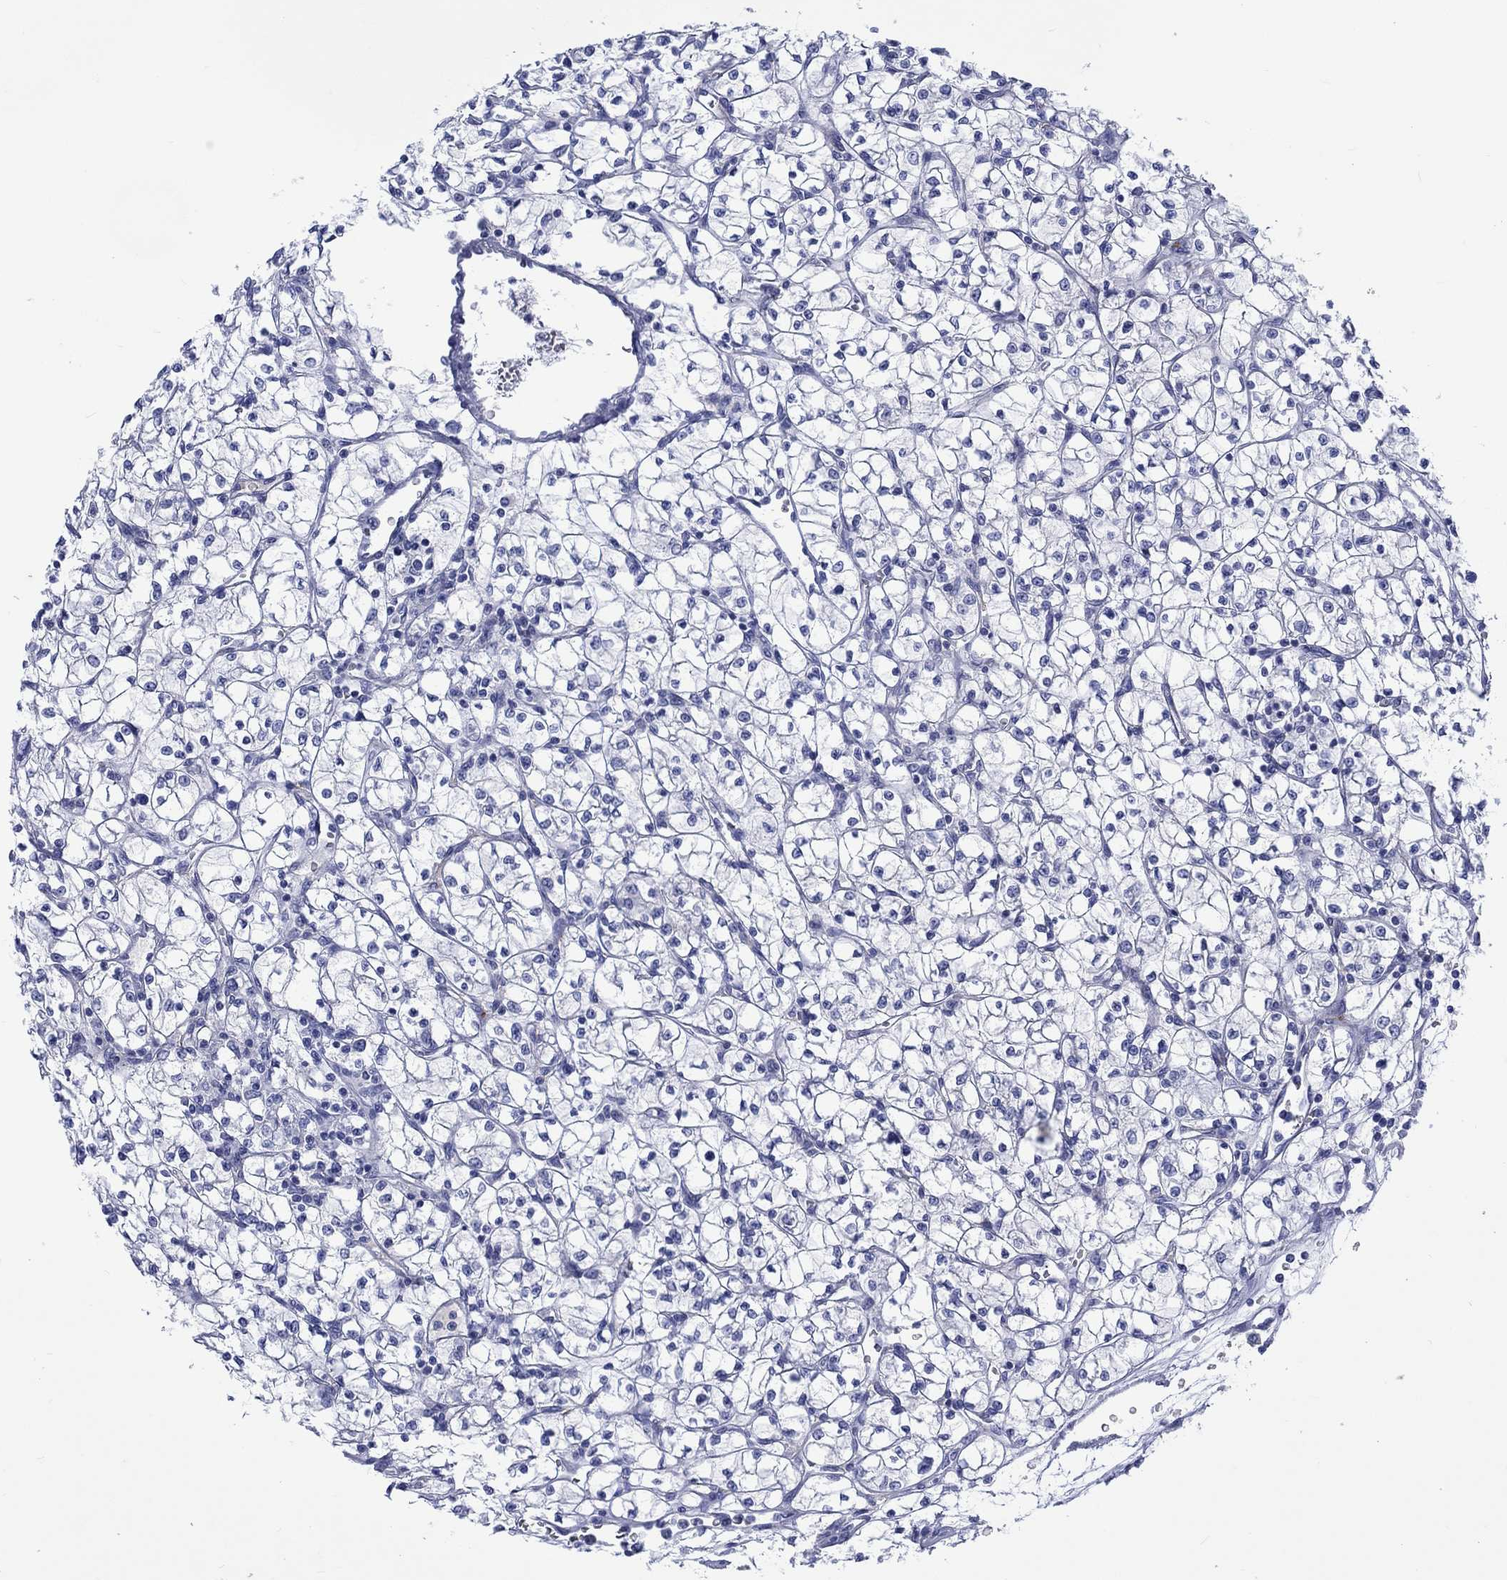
{"staining": {"intensity": "negative", "quantity": "none", "location": "none"}, "tissue": "renal cancer", "cell_type": "Tumor cells", "image_type": "cancer", "snomed": [{"axis": "morphology", "description": "Adenocarcinoma, NOS"}, {"axis": "topography", "description": "Kidney"}], "caption": "High power microscopy photomicrograph of an IHC photomicrograph of renal cancer, revealing no significant staining in tumor cells. (DAB IHC, high magnification).", "gene": "CACNG3", "patient": {"sex": "female", "age": 64}}